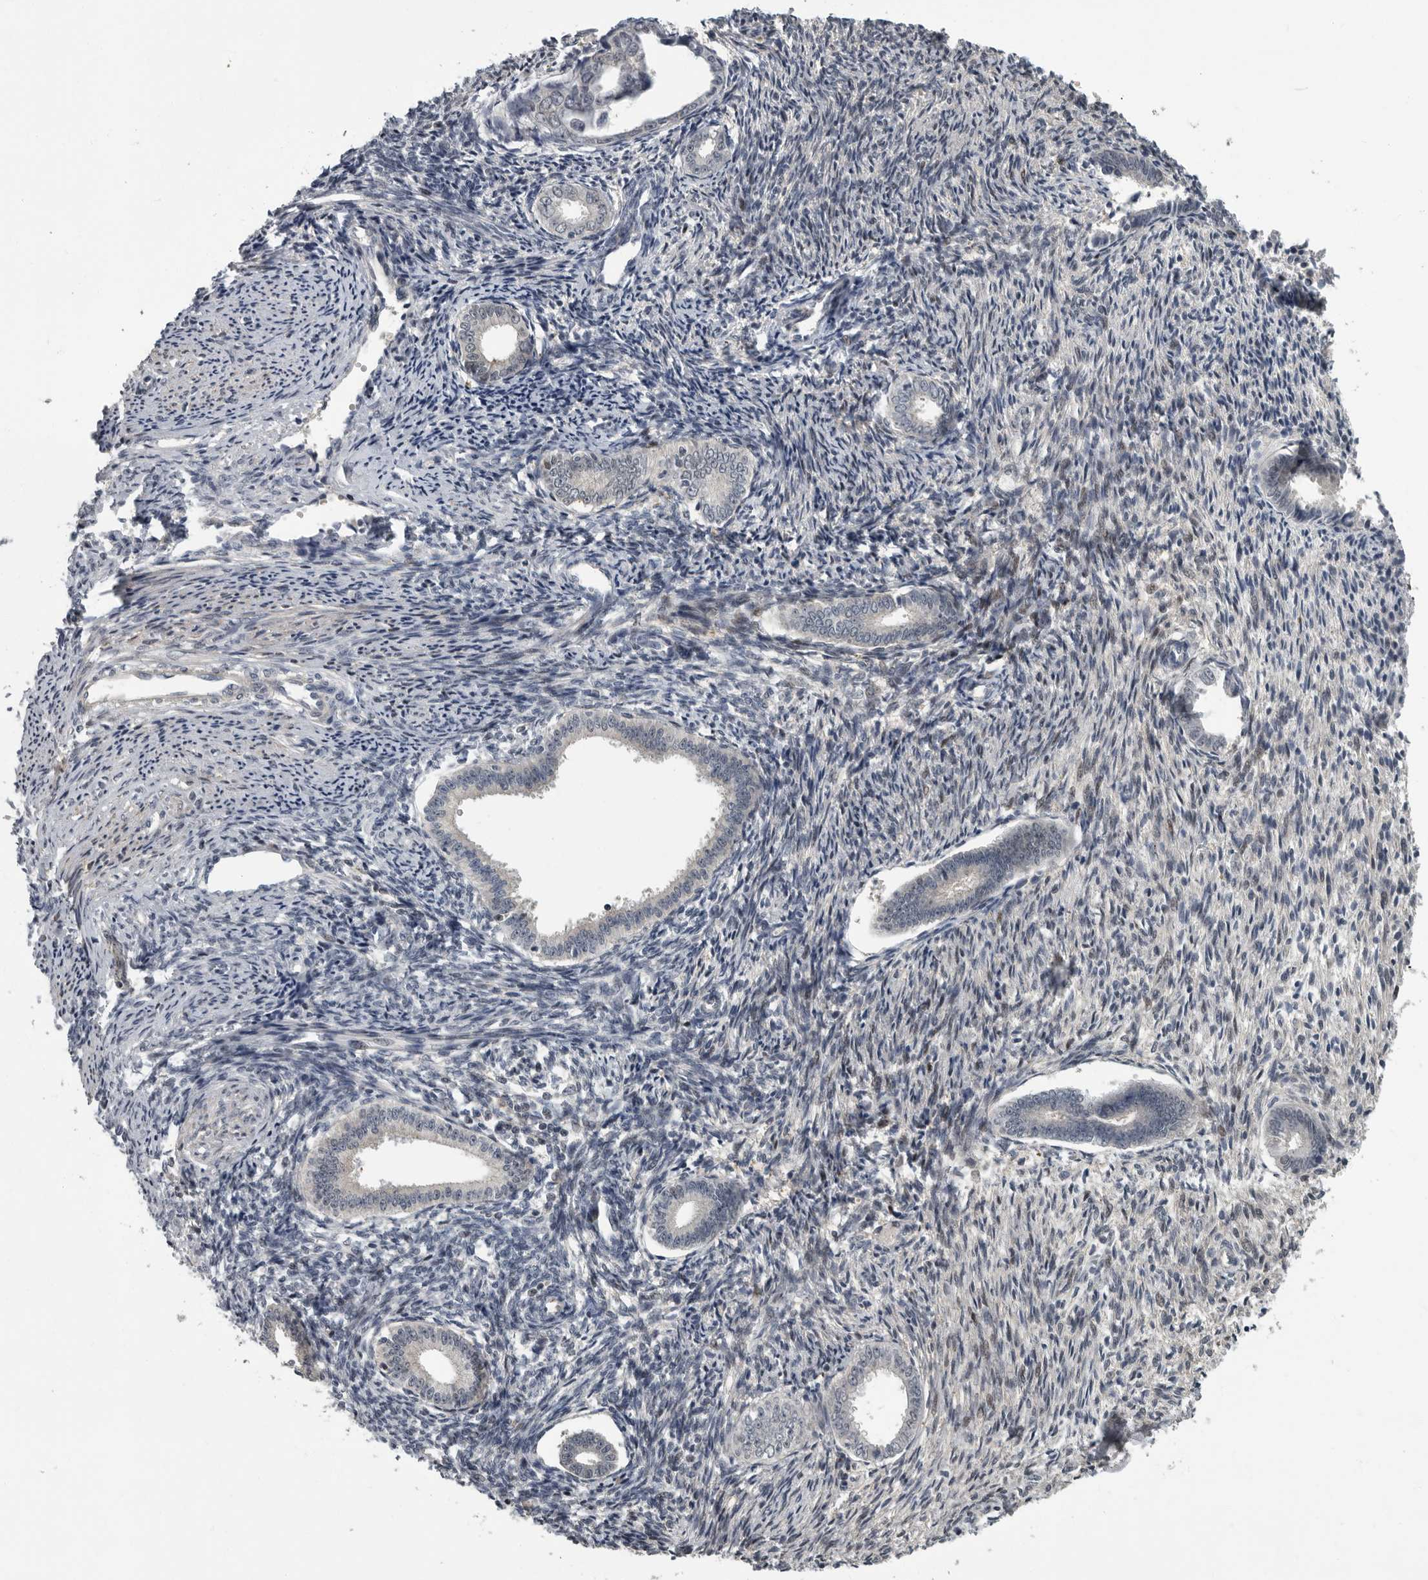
{"staining": {"intensity": "negative", "quantity": "none", "location": "none"}, "tissue": "endometrium", "cell_type": "Cells in endometrial stroma", "image_type": "normal", "snomed": [{"axis": "morphology", "description": "Normal tissue, NOS"}, {"axis": "topography", "description": "Endometrium"}], "caption": "A histopathology image of endometrium stained for a protein demonstrates no brown staining in cells in endometrial stroma. Brightfield microscopy of IHC stained with DAB (brown) and hematoxylin (blue), captured at high magnification.", "gene": "PDE7A", "patient": {"sex": "female", "age": 56}}